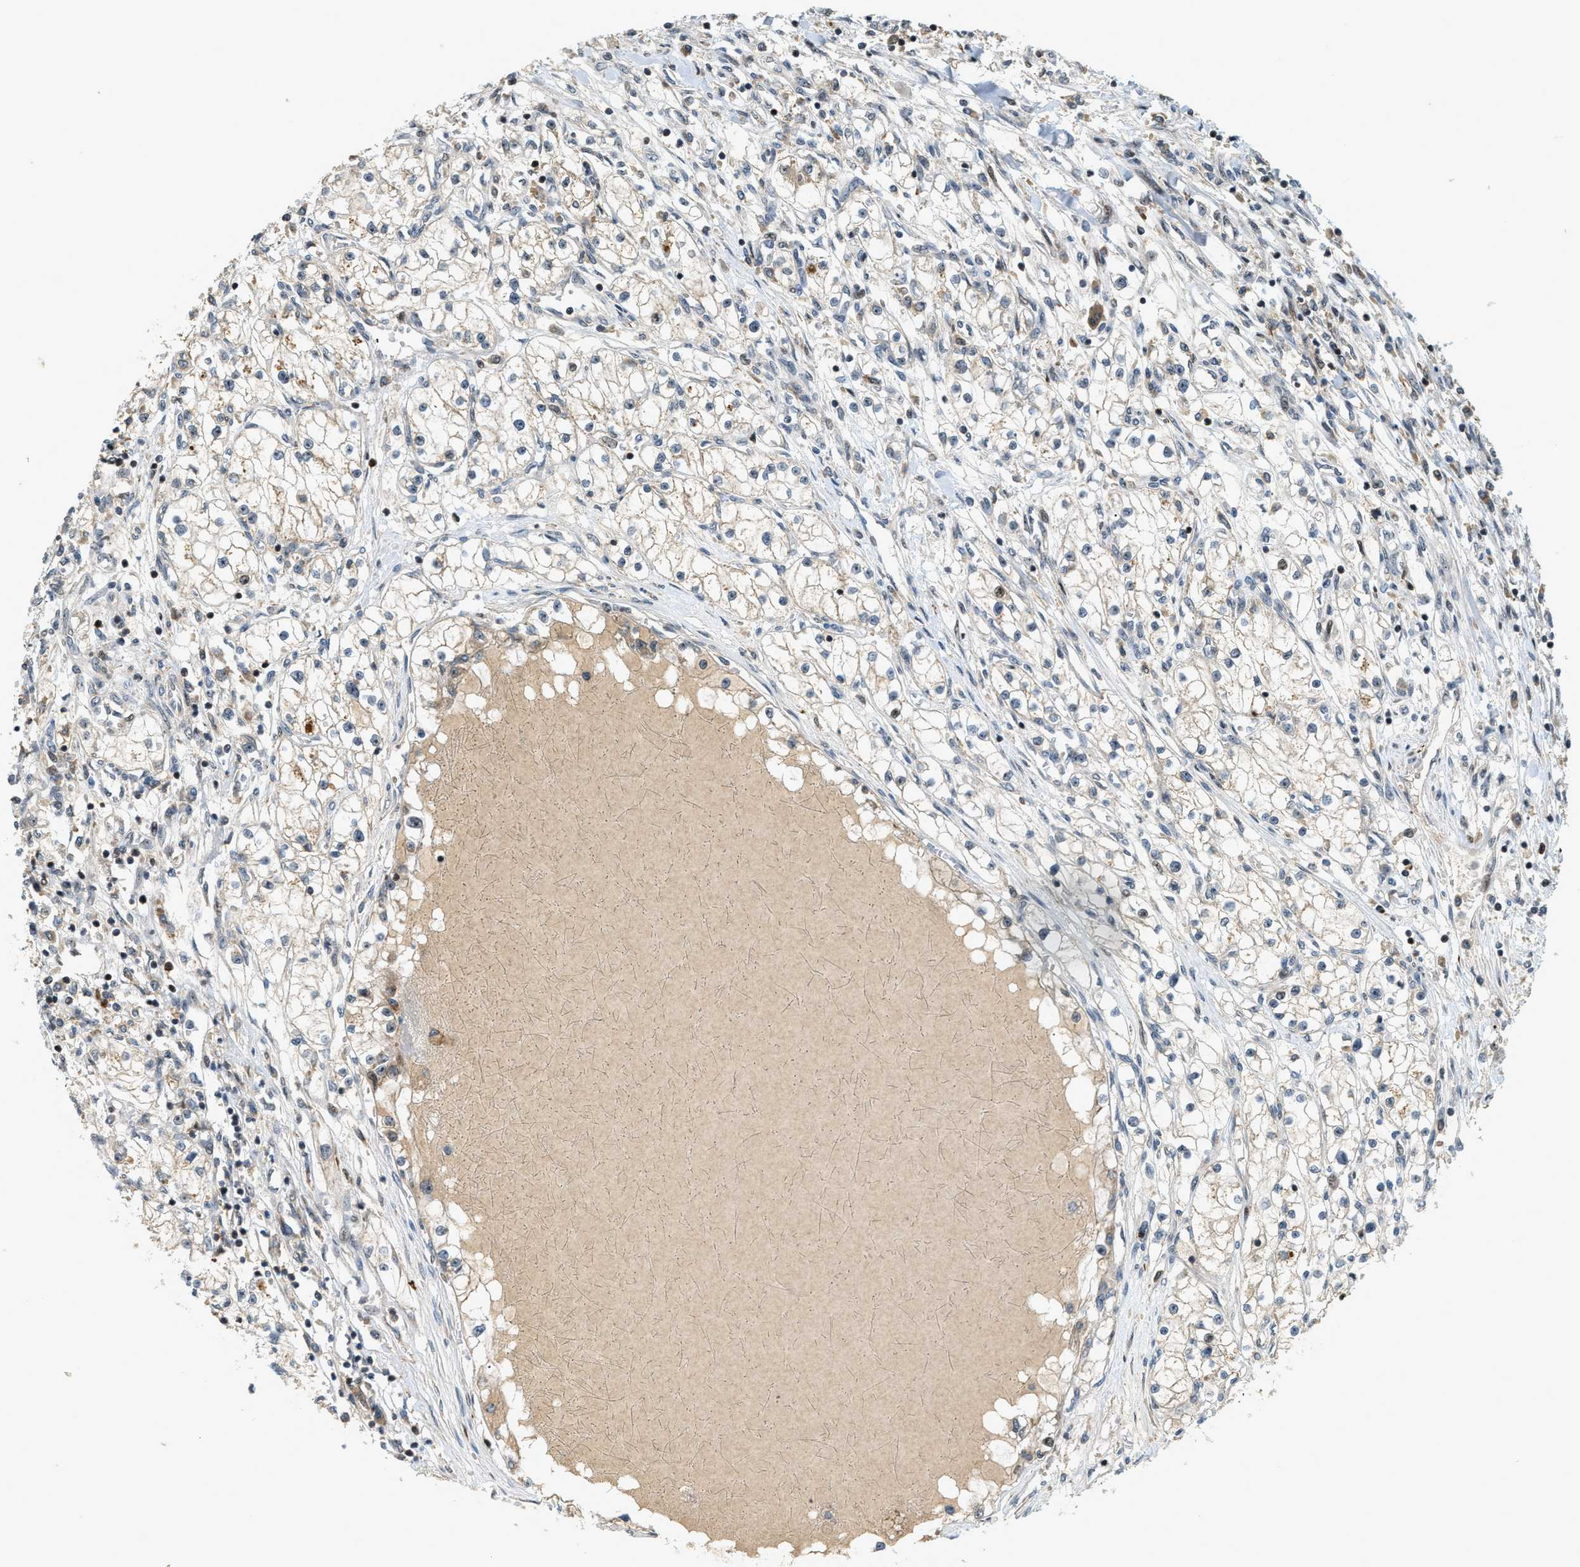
{"staining": {"intensity": "weak", "quantity": "<25%", "location": "cytoplasmic/membranous"}, "tissue": "renal cancer", "cell_type": "Tumor cells", "image_type": "cancer", "snomed": [{"axis": "morphology", "description": "Adenocarcinoma, NOS"}, {"axis": "topography", "description": "Kidney"}], "caption": "There is no significant expression in tumor cells of renal cancer.", "gene": "TRAPPC14", "patient": {"sex": "male", "age": 68}}